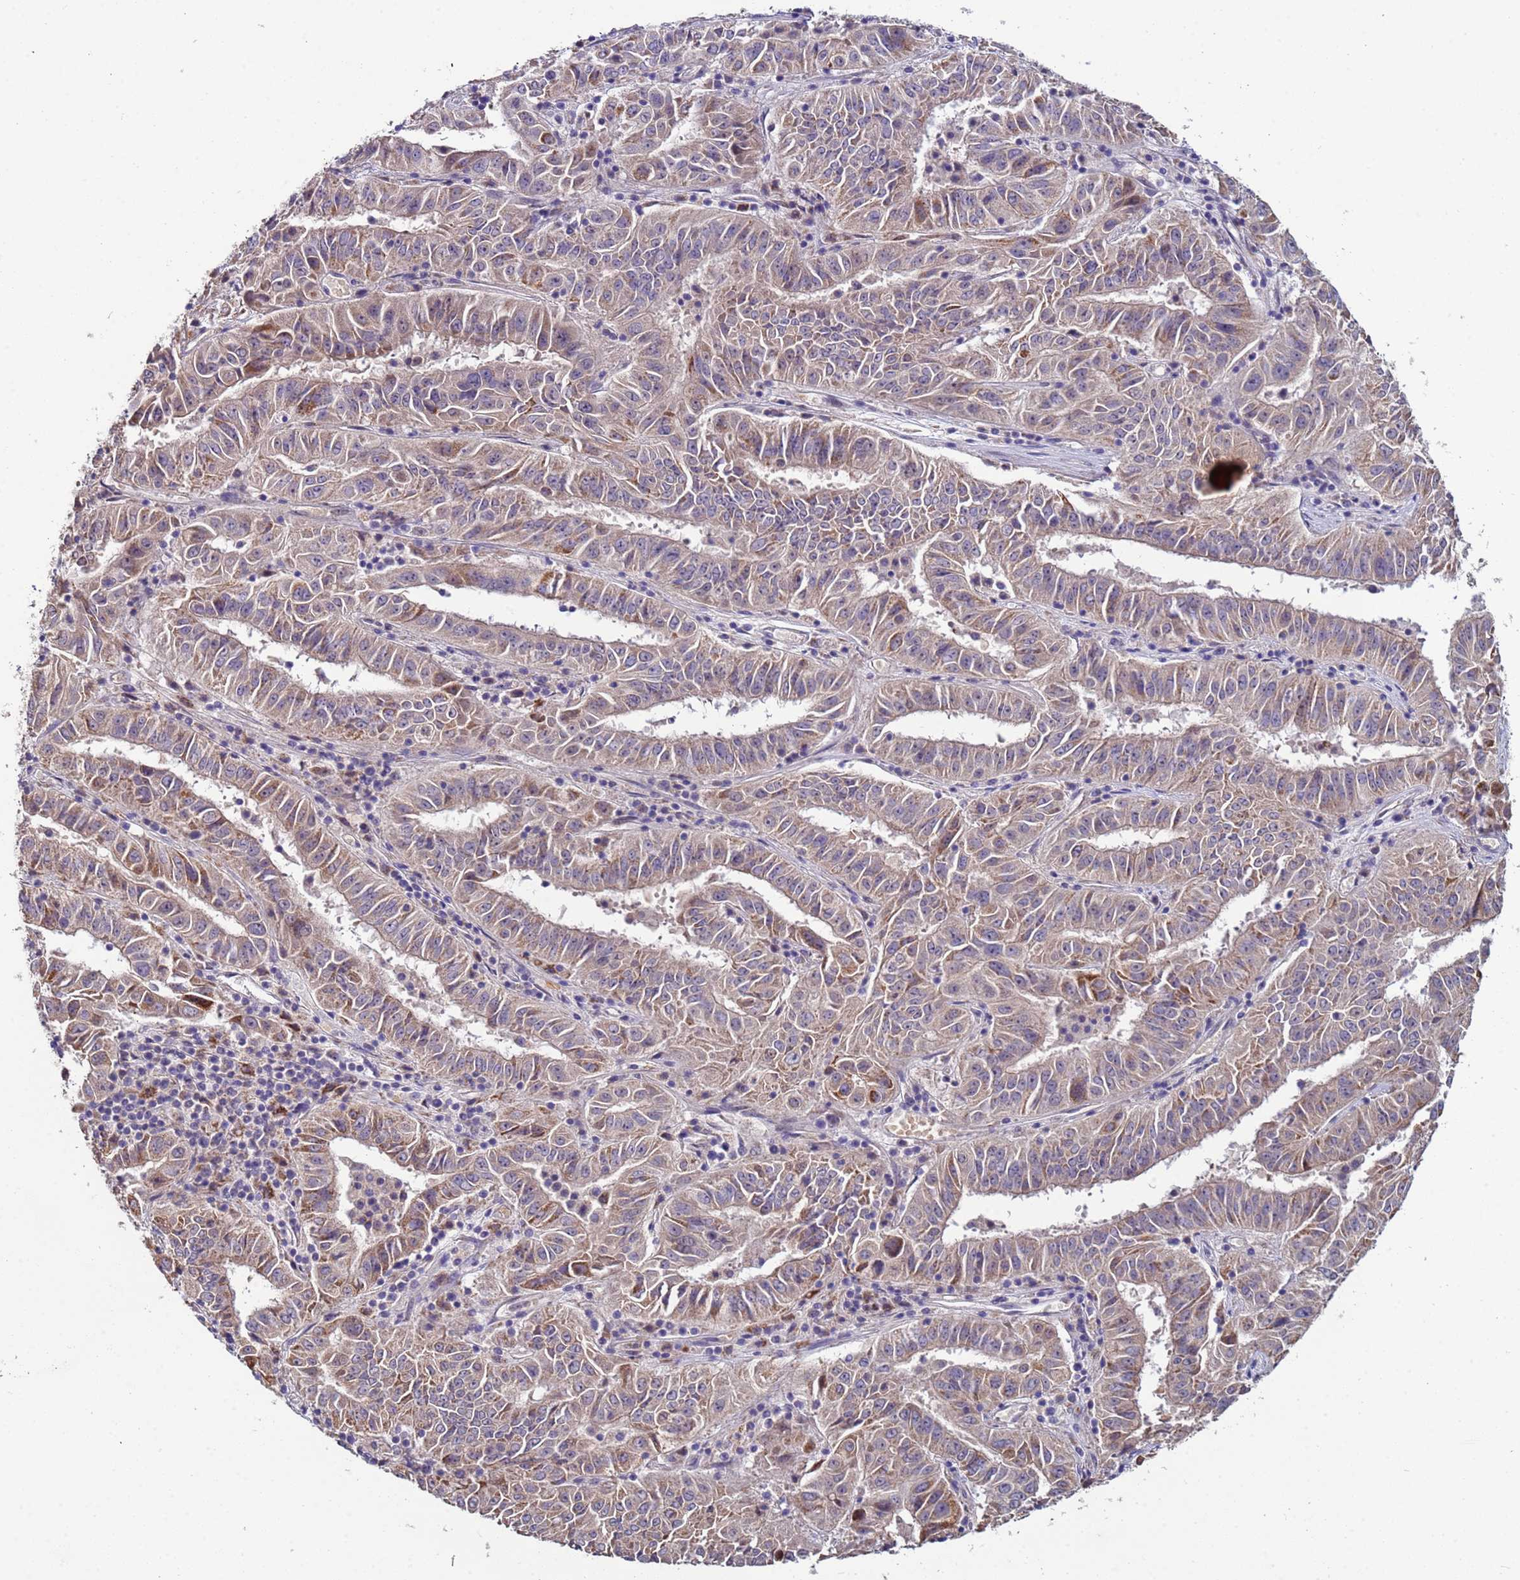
{"staining": {"intensity": "moderate", "quantity": "25%-75%", "location": "cytoplasmic/membranous"}, "tissue": "pancreatic cancer", "cell_type": "Tumor cells", "image_type": "cancer", "snomed": [{"axis": "morphology", "description": "Adenocarcinoma, NOS"}, {"axis": "topography", "description": "Pancreas"}], "caption": "Brown immunohistochemical staining in human pancreatic cancer (adenocarcinoma) displays moderate cytoplasmic/membranous staining in approximately 25%-75% of tumor cells. The staining is performed using DAB (3,3'-diaminobenzidine) brown chromogen to label protein expression. The nuclei are counter-stained blue using hematoxylin.", "gene": "CLHC1", "patient": {"sex": "male", "age": 63}}